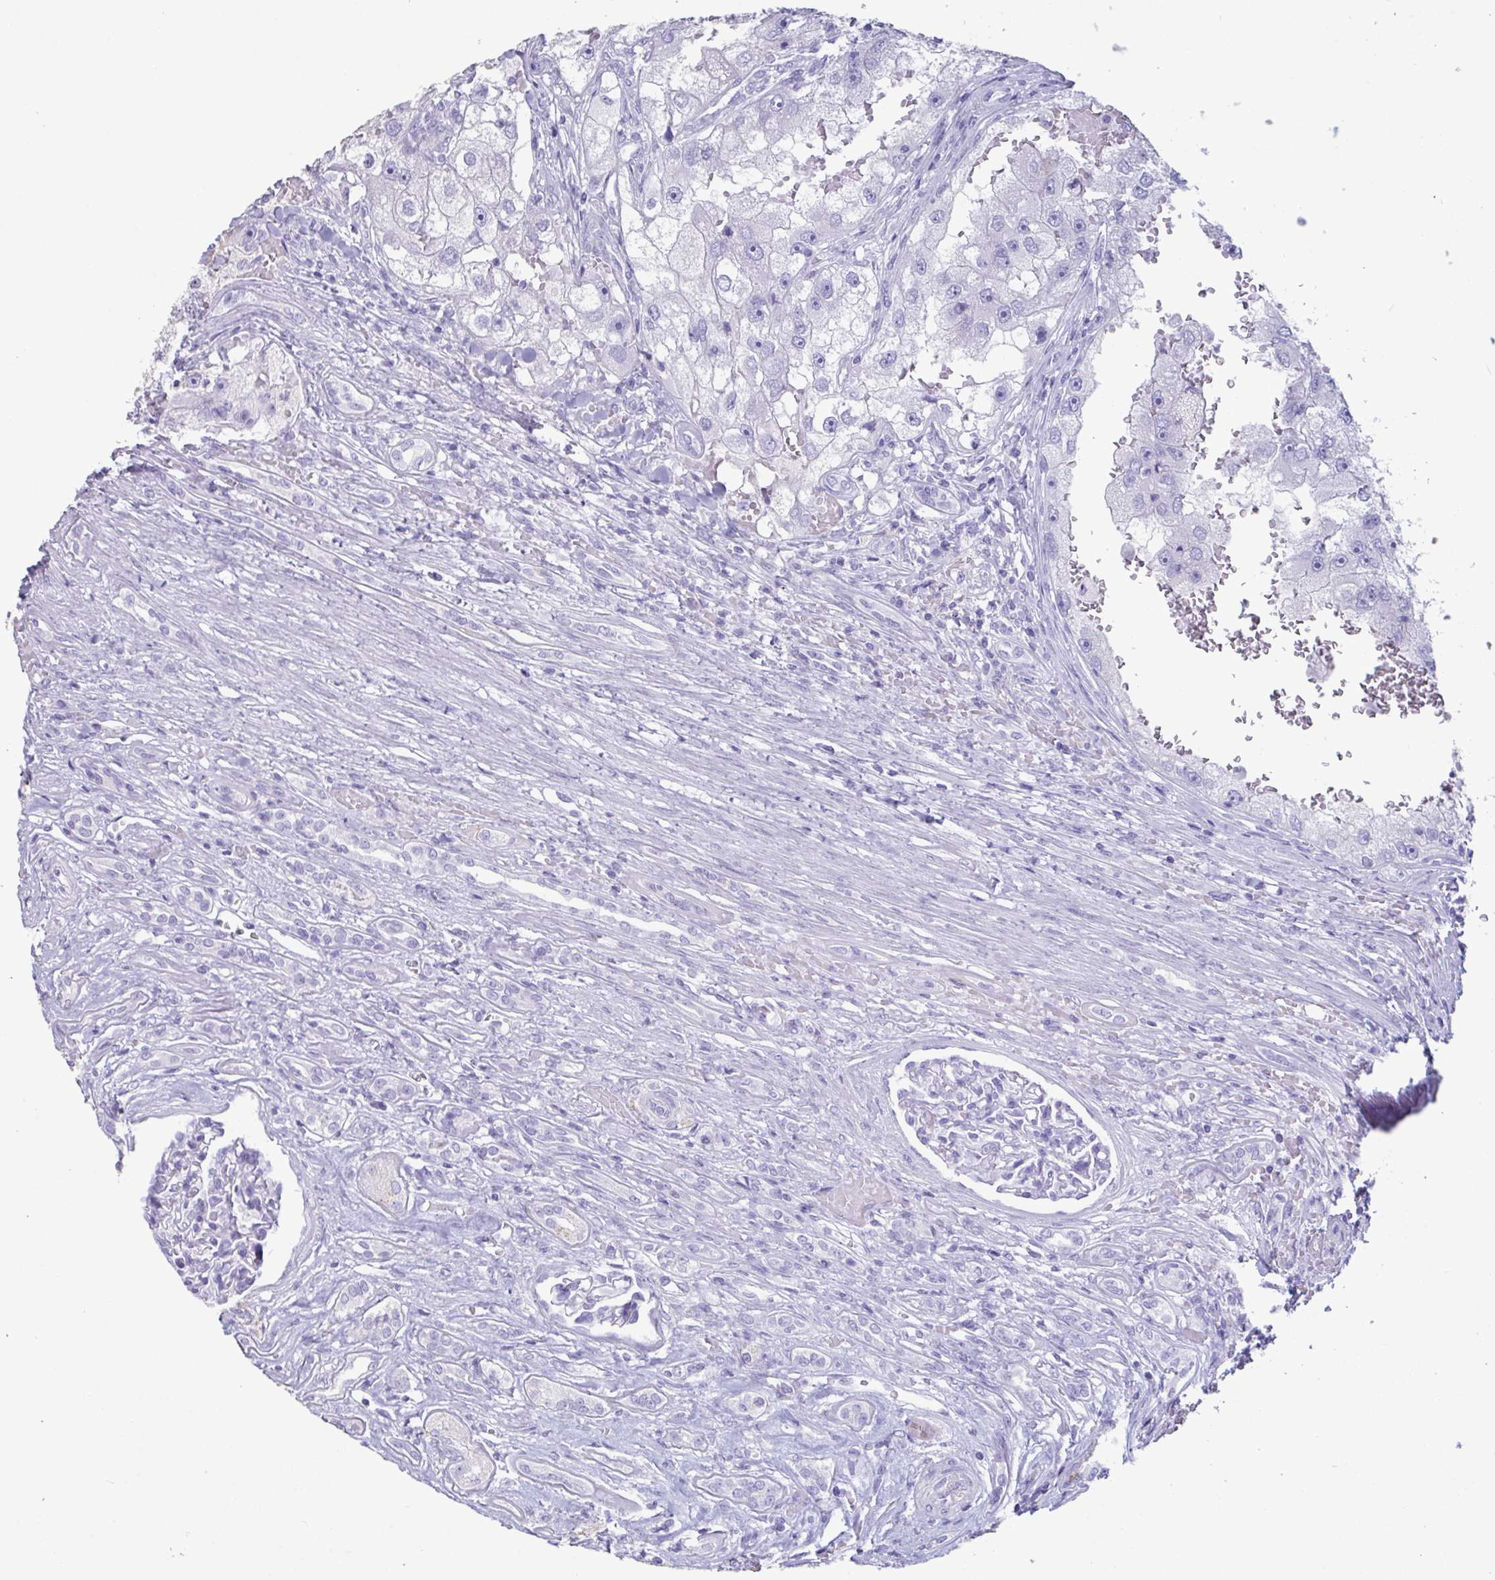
{"staining": {"intensity": "negative", "quantity": "none", "location": "none"}, "tissue": "renal cancer", "cell_type": "Tumor cells", "image_type": "cancer", "snomed": [{"axis": "morphology", "description": "Adenocarcinoma, NOS"}, {"axis": "topography", "description": "Kidney"}], "caption": "Immunohistochemical staining of adenocarcinoma (renal) demonstrates no significant expression in tumor cells. (IHC, brightfield microscopy, high magnification).", "gene": "TNNC1", "patient": {"sex": "male", "age": 63}}